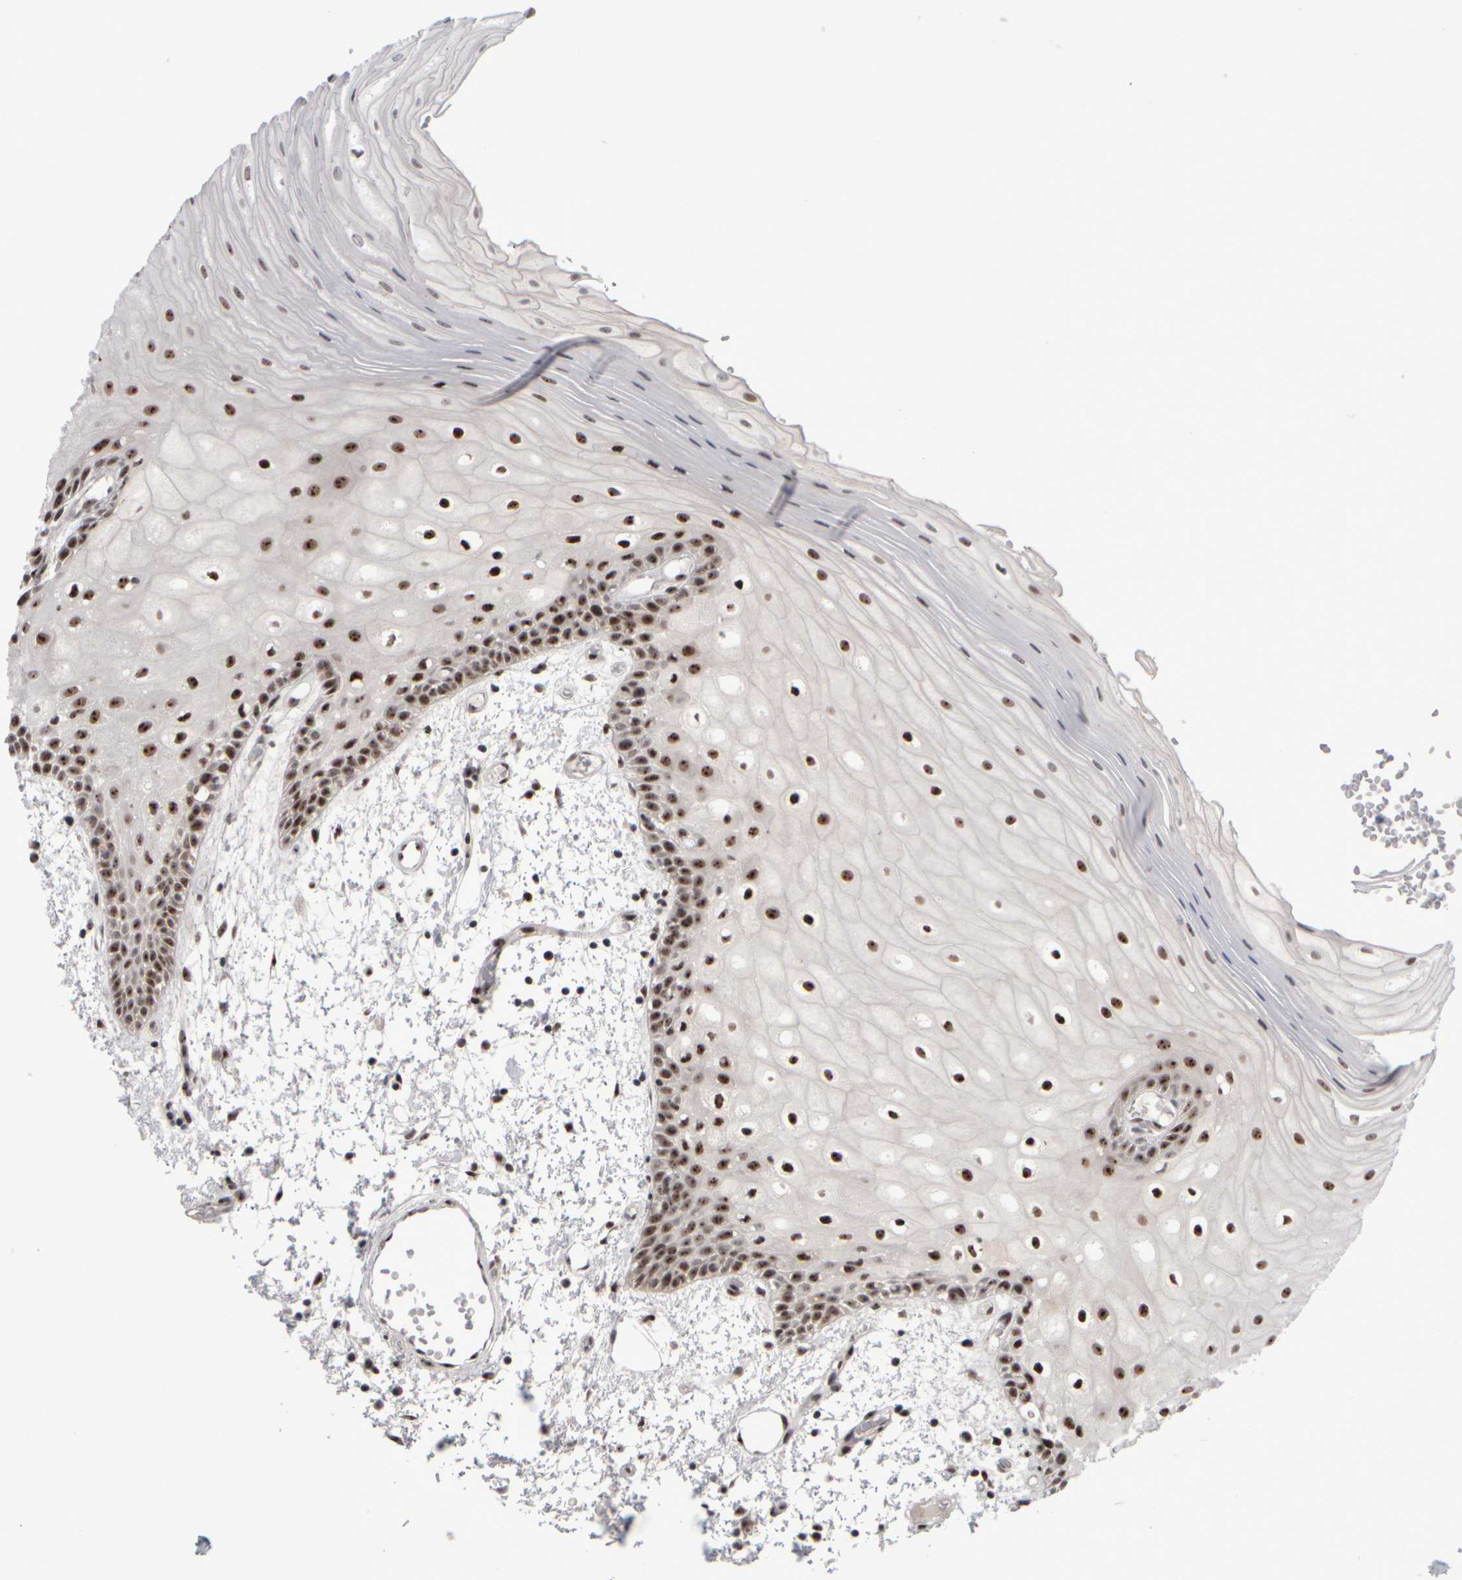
{"staining": {"intensity": "strong", "quantity": ">75%", "location": "nuclear"}, "tissue": "oral mucosa", "cell_type": "Squamous epithelial cells", "image_type": "normal", "snomed": [{"axis": "morphology", "description": "Normal tissue, NOS"}, {"axis": "topography", "description": "Oral tissue"}], "caption": "Immunohistochemistry (DAB (3,3'-diaminobenzidine)) staining of unremarkable oral mucosa demonstrates strong nuclear protein positivity in about >75% of squamous epithelial cells.", "gene": "SURF6", "patient": {"sex": "male", "age": 52}}